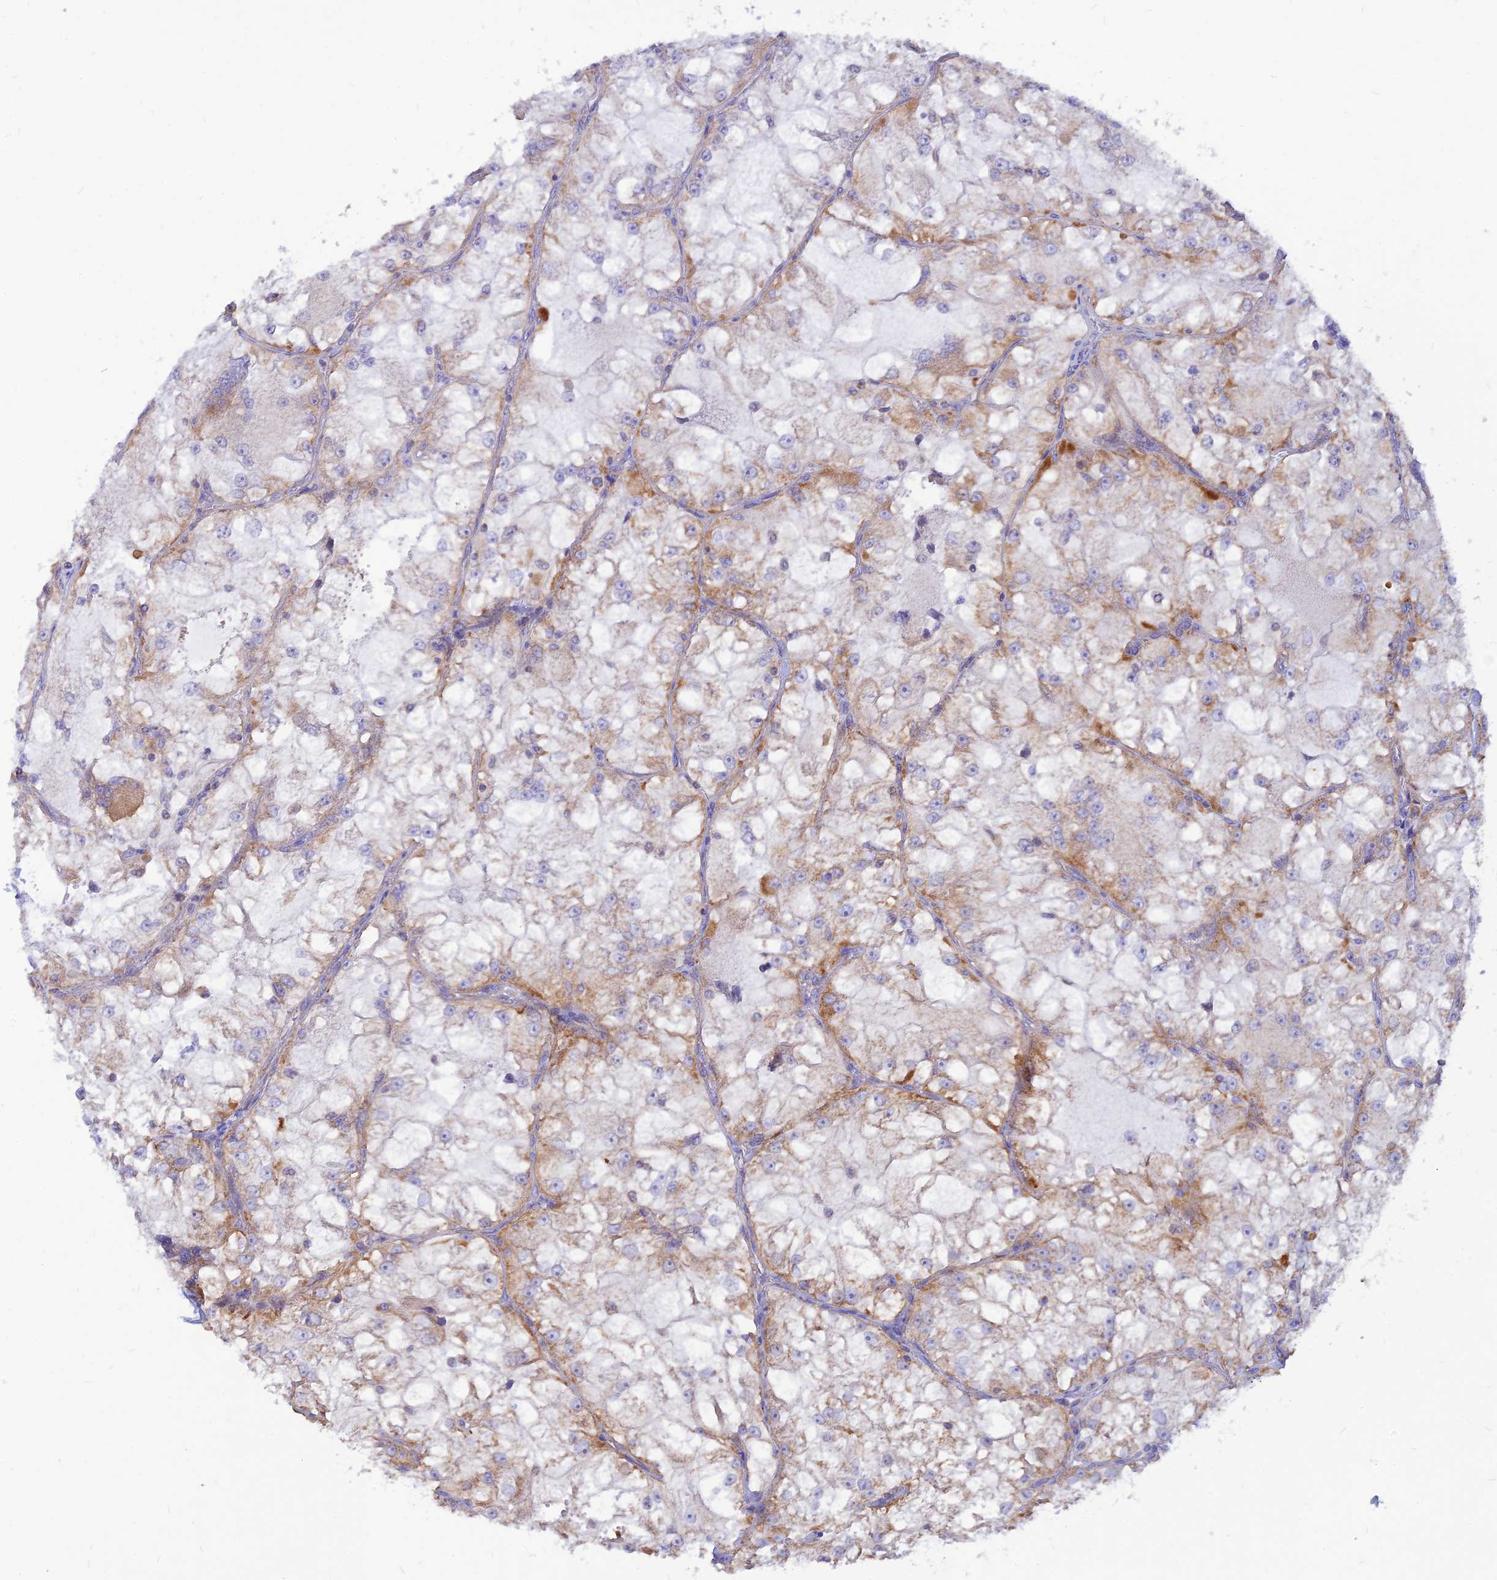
{"staining": {"intensity": "moderate", "quantity": "<25%", "location": "cytoplasmic/membranous"}, "tissue": "renal cancer", "cell_type": "Tumor cells", "image_type": "cancer", "snomed": [{"axis": "morphology", "description": "Adenocarcinoma, NOS"}, {"axis": "topography", "description": "Kidney"}], "caption": "Moderate cytoplasmic/membranous protein expression is seen in about <25% of tumor cells in renal cancer.", "gene": "ECI1", "patient": {"sex": "female", "age": 72}}